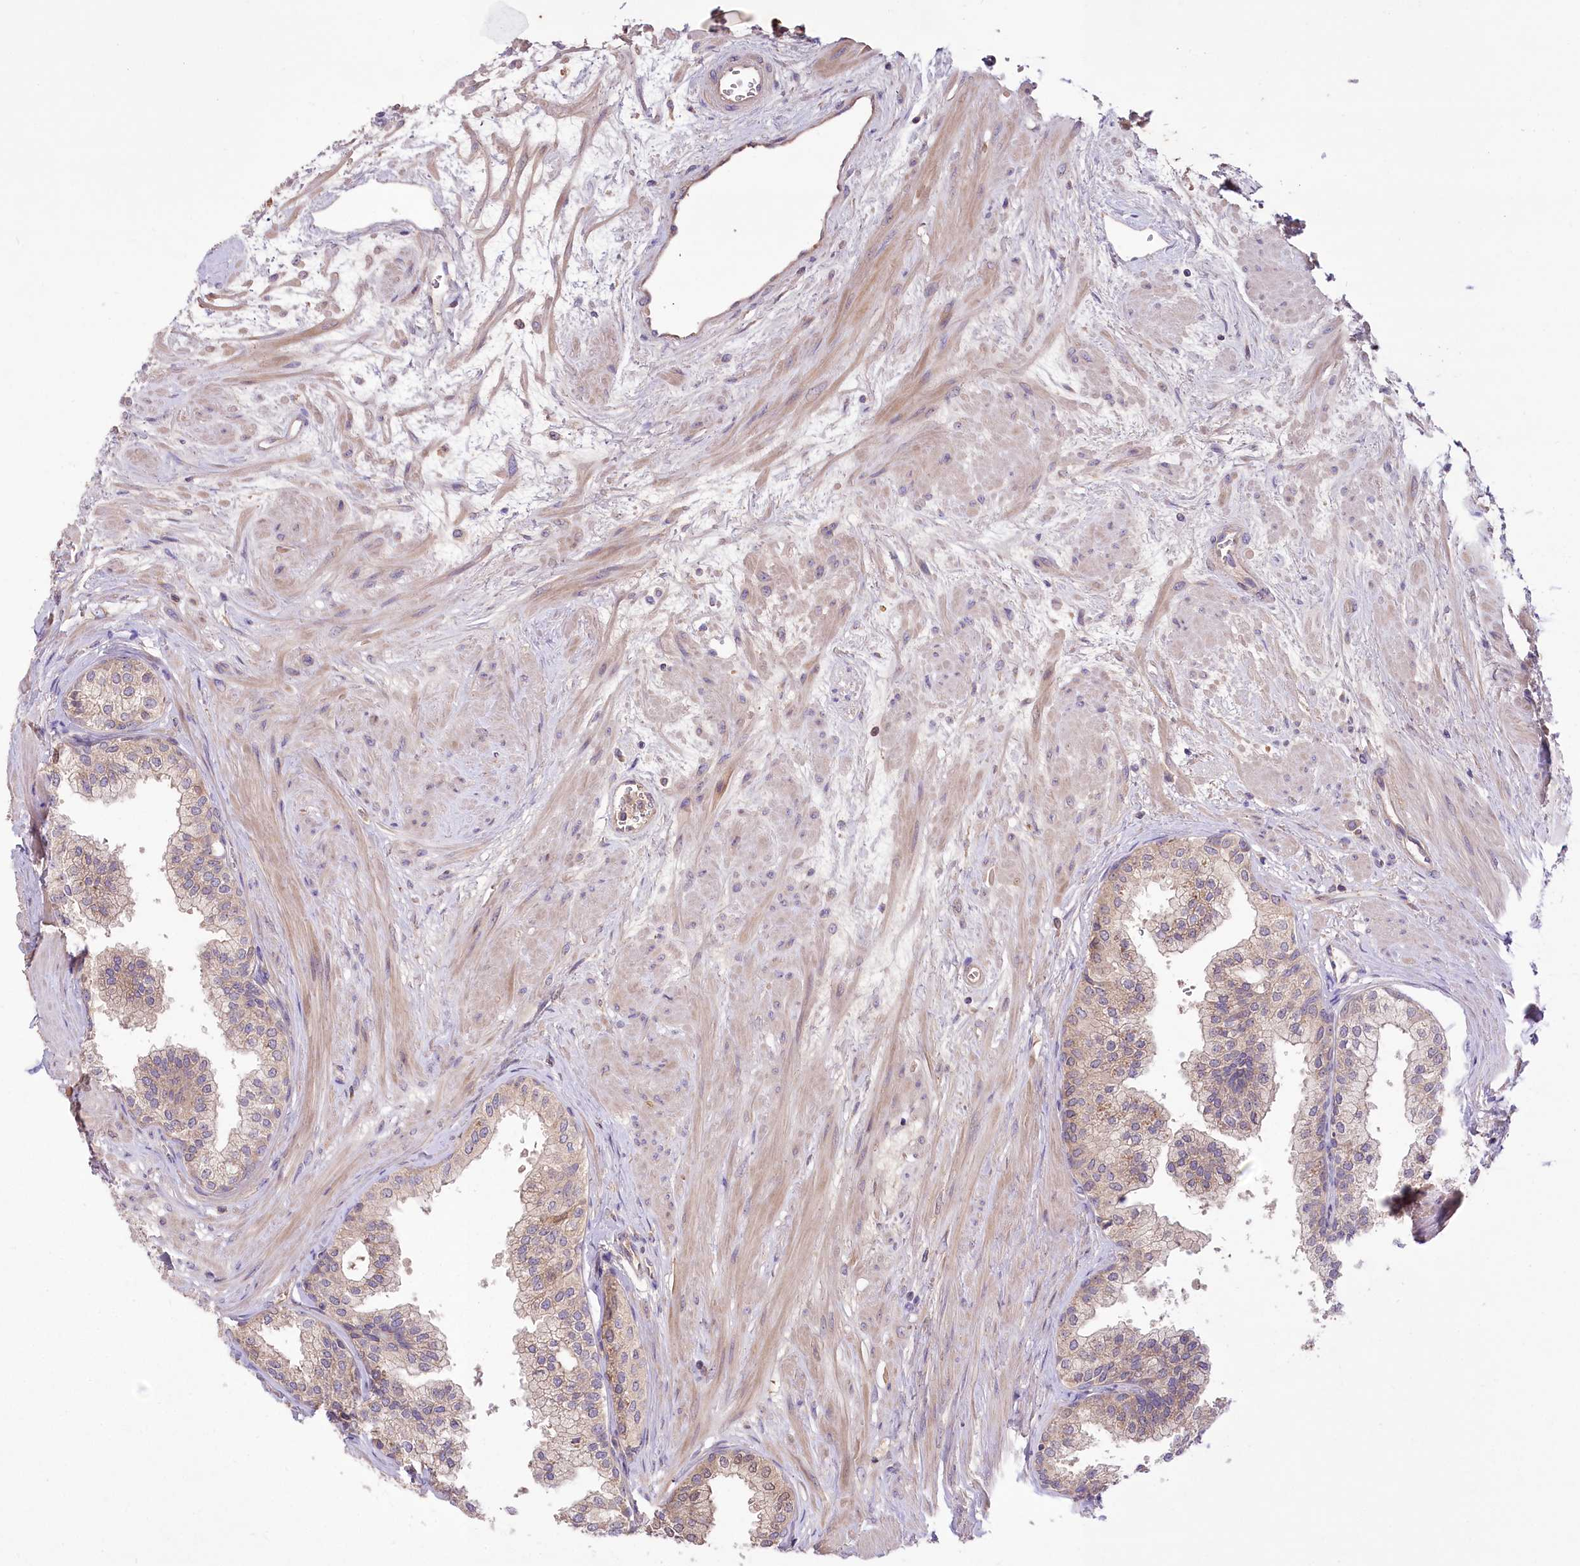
{"staining": {"intensity": "weak", "quantity": "25%-75%", "location": "cytoplasmic/membranous"}, "tissue": "prostate", "cell_type": "Glandular cells", "image_type": "normal", "snomed": [{"axis": "morphology", "description": "Normal tissue, NOS"}, {"axis": "topography", "description": "Prostate"}], "caption": "Protein staining of unremarkable prostate reveals weak cytoplasmic/membranous positivity in approximately 25%-75% of glandular cells. Using DAB (brown) and hematoxylin (blue) stains, captured at high magnification using brightfield microscopy.", "gene": "PBLD", "patient": {"sex": "male", "age": 60}}